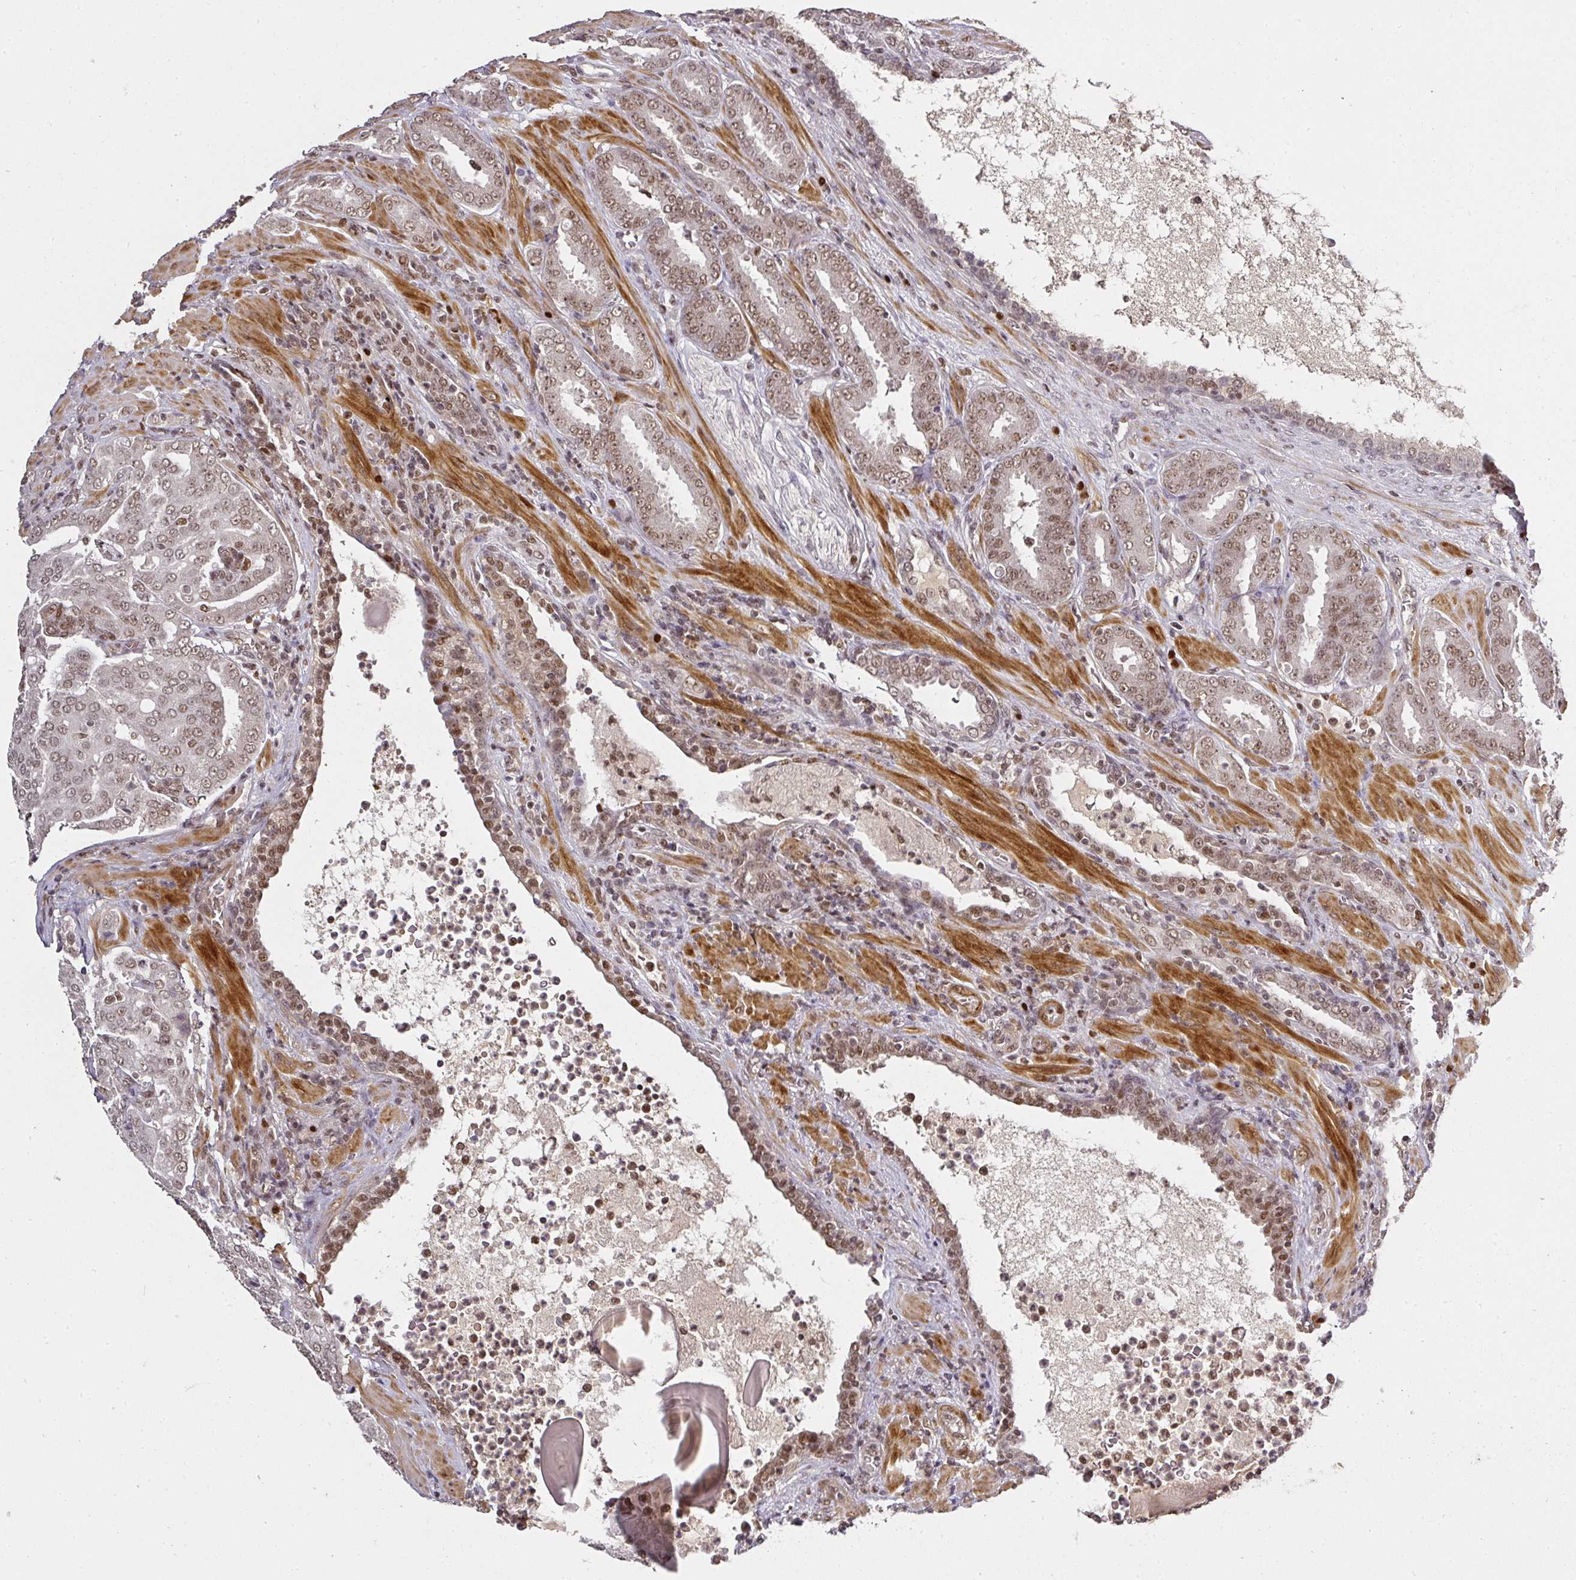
{"staining": {"intensity": "moderate", "quantity": ">75%", "location": "nuclear"}, "tissue": "prostate cancer", "cell_type": "Tumor cells", "image_type": "cancer", "snomed": [{"axis": "morphology", "description": "Adenocarcinoma, High grade"}, {"axis": "topography", "description": "Prostate"}], "caption": "High-power microscopy captured an immunohistochemistry (IHC) histopathology image of prostate high-grade adenocarcinoma, revealing moderate nuclear positivity in about >75% of tumor cells.", "gene": "GPRIN2", "patient": {"sex": "male", "age": 68}}